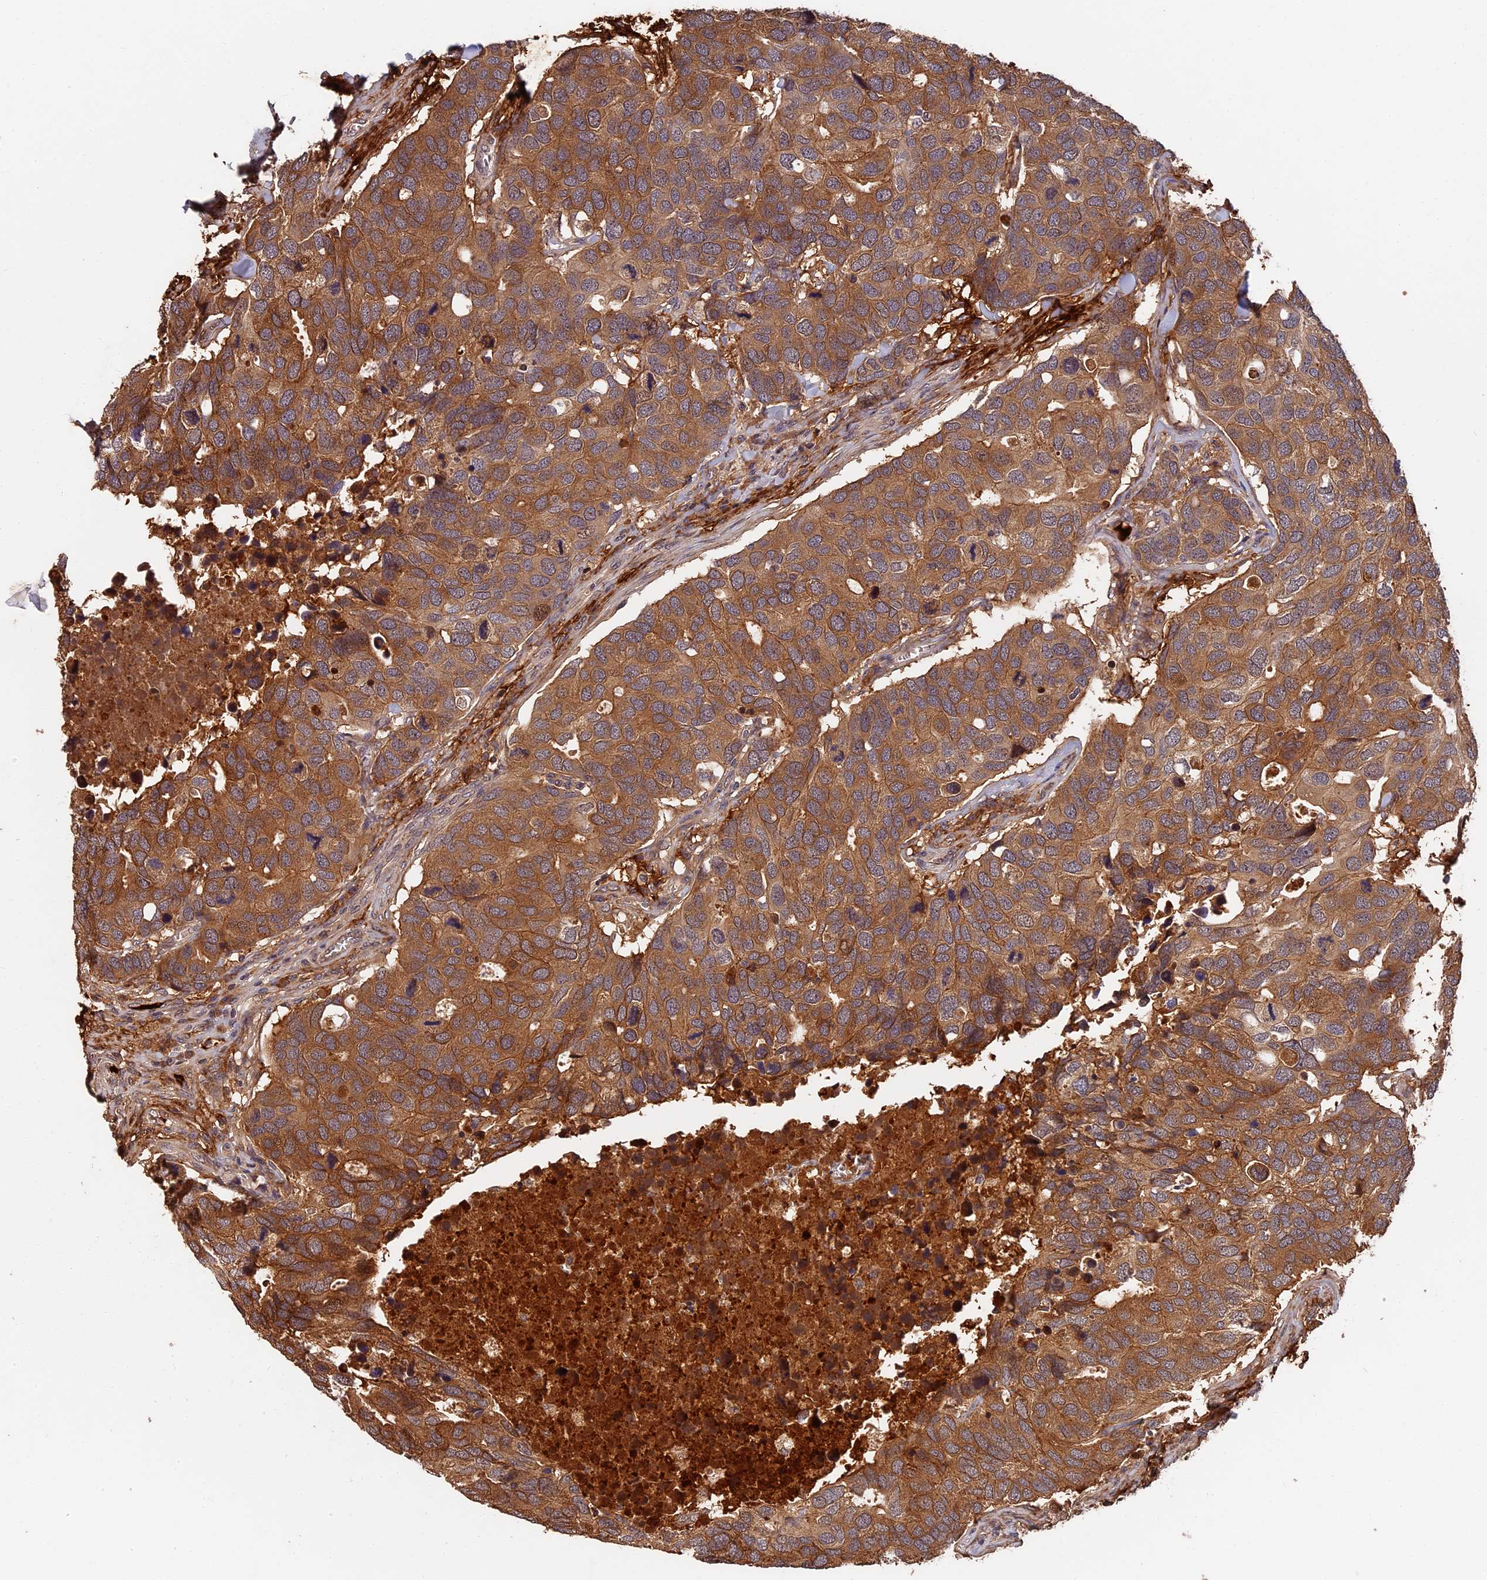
{"staining": {"intensity": "strong", "quantity": ">75%", "location": "cytoplasmic/membranous"}, "tissue": "breast cancer", "cell_type": "Tumor cells", "image_type": "cancer", "snomed": [{"axis": "morphology", "description": "Duct carcinoma"}, {"axis": "topography", "description": "Breast"}], "caption": "Breast cancer (invasive ductal carcinoma) stained with IHC shows strong cytoplasmic/membranous positivity in approximately >75% of tumor cells.", "gene": "ITIH1", "patient": {"sex": "female", "age": 83}}